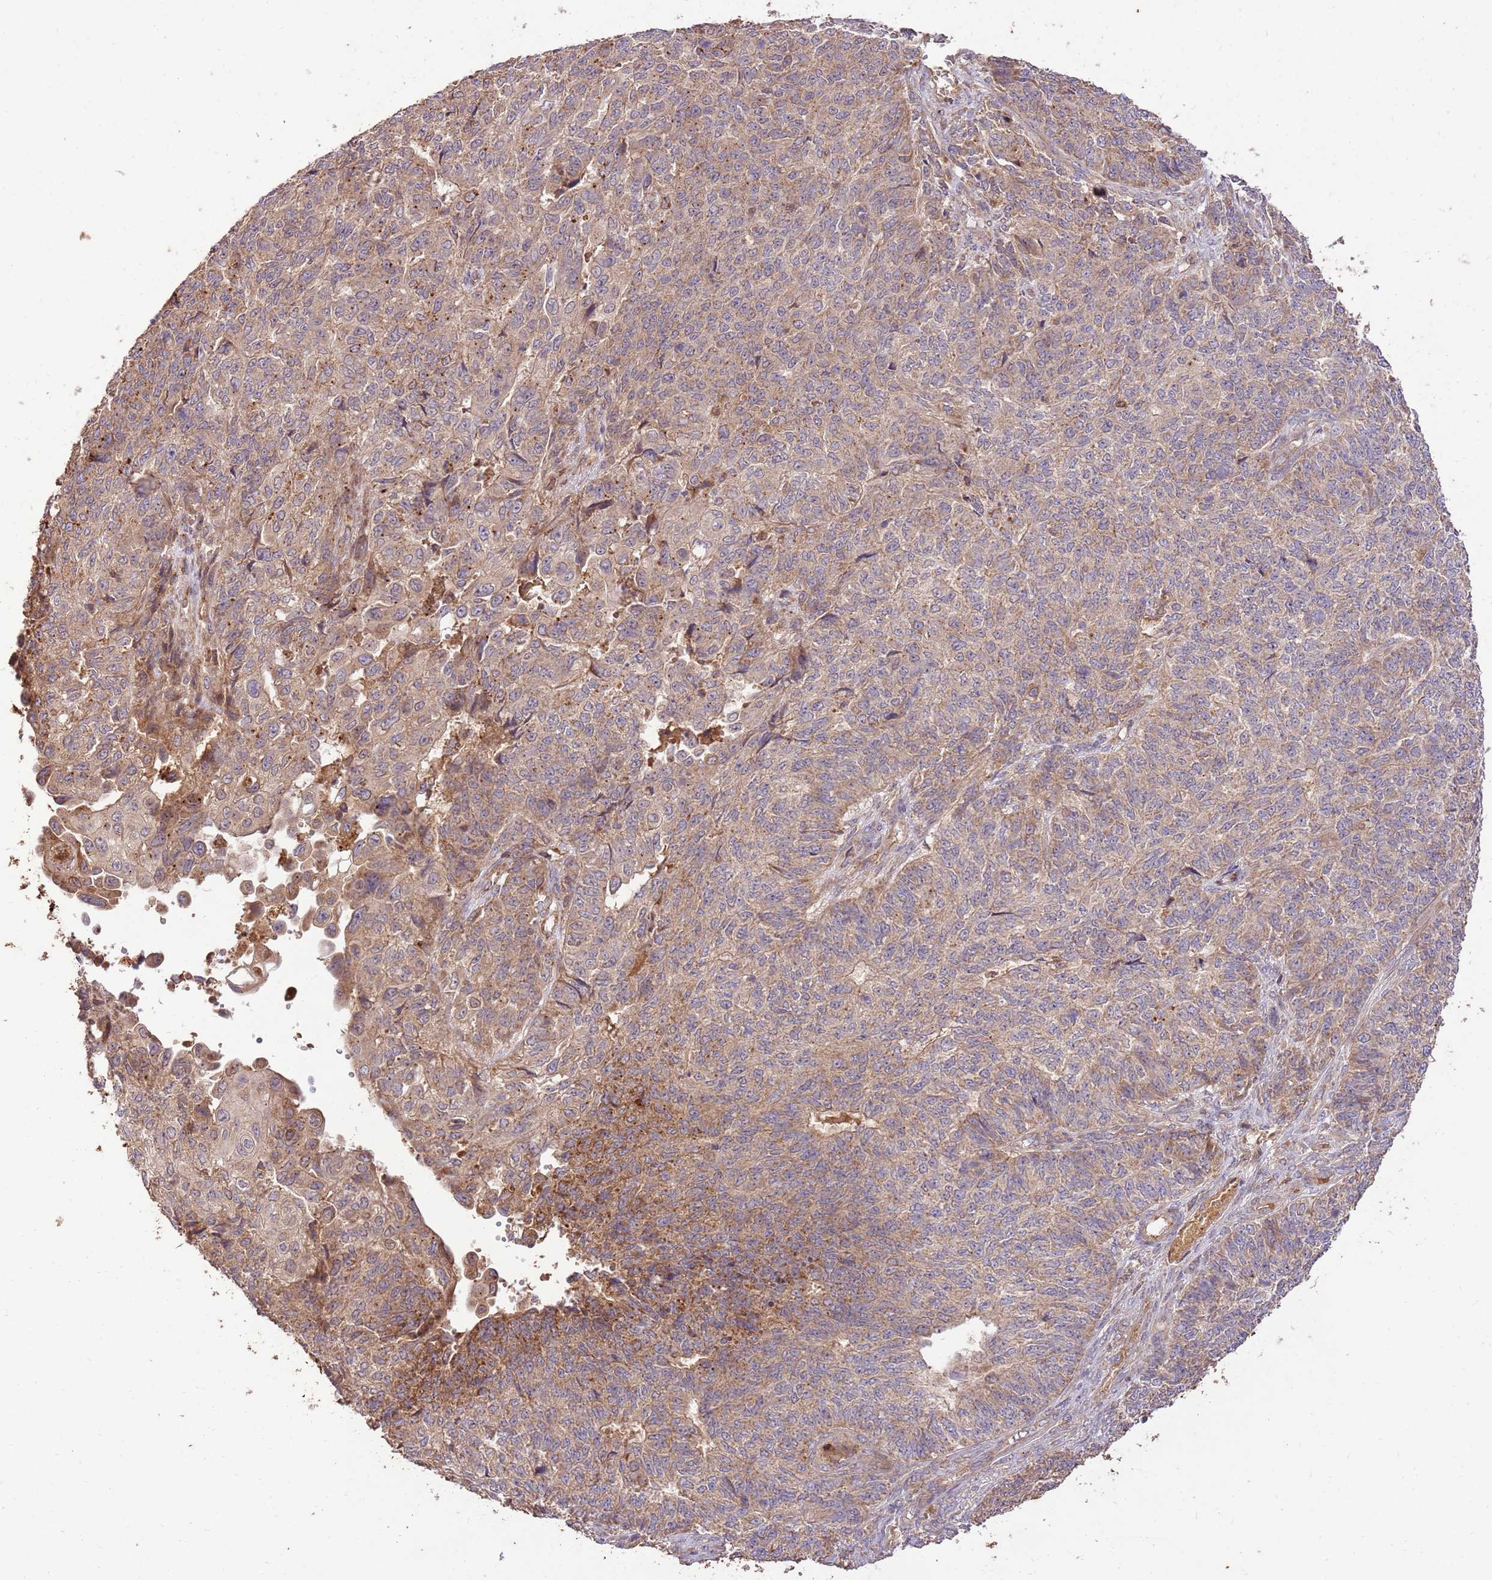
{"staining": {"intensity": "moderate", "quantity": ">75%", "location": "cytoplasmic/membranous"}, "tissue": "endometrial cancer", "cell_type": "Tumor cells", "image_type": "cancer", "snomed": [{"axis": "morphology", "description": "Adenocarcinoma, NOS"}, {"axis": "topography", "description": "Endometrium"}], "caption": "Immunohistochemical staining of endometrial adenocarcinoma displays medium levels of moderate cytoplasmic/membranous protein expression in about >75% of tumor cells.", "gene": "LRRC28", "patient": {"sex": "female", "age": 32}}